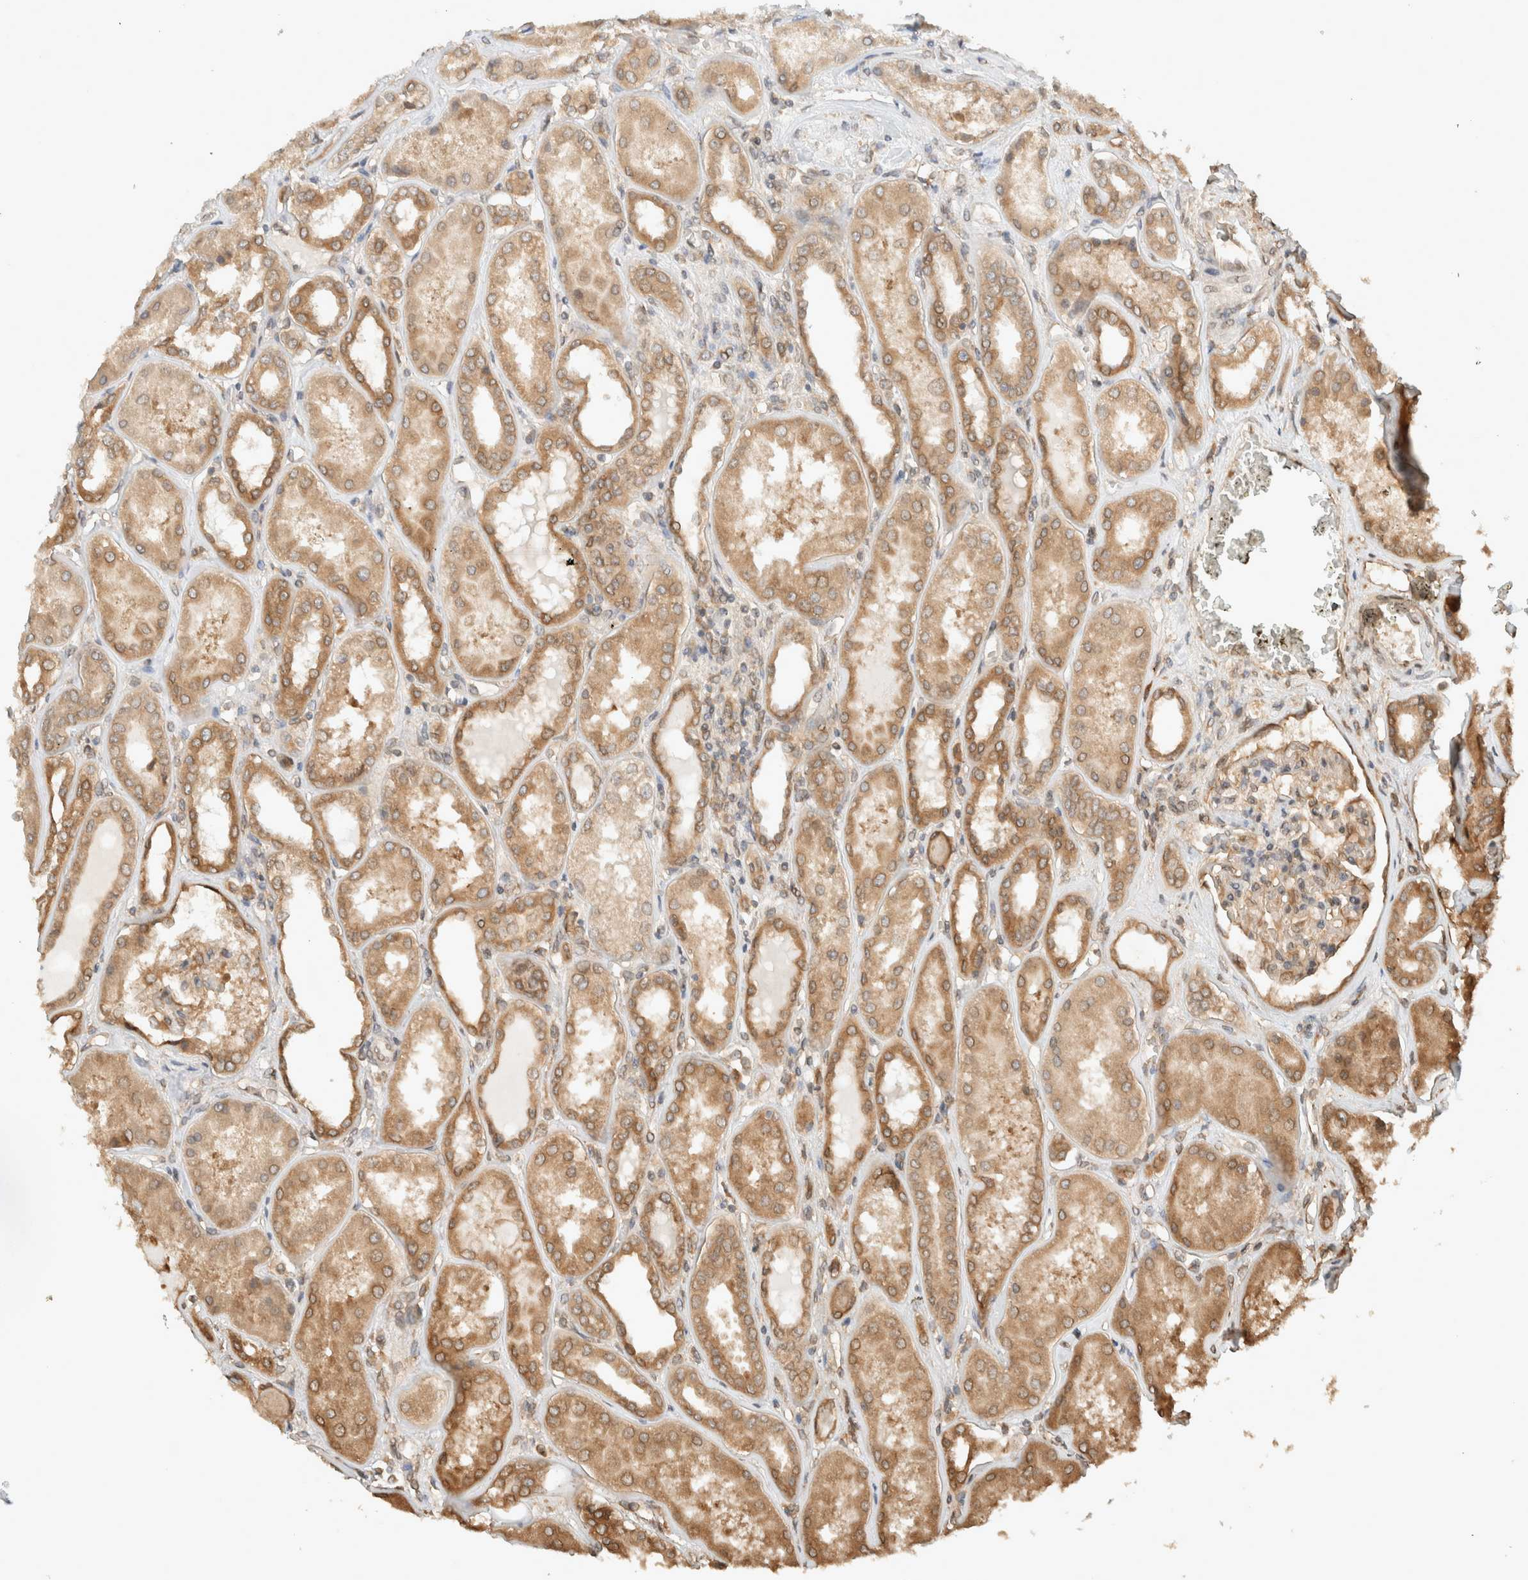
{"staining": {"intensity": "moderate", "quantity": ">75%", "location": "cytoplasmic/membranous"}, "tissue": "kidney", "cell_type": "Cells in glomeruli", "image_type": "normal", "snomed": [{"axis": "morphology", "description": "Normal tissue, NOS"}, {"axis": "topography", "description": "Kidney"}], "caption": "Kidney stained with immunohistochemistry (IHC) reveals moderate cytoplasmic/membranous positivity in about >75% of cells in glomeruli. (DAB (3,3'-diaminobenzidine) = brown stain, brightfield microscopy at high magnification).", "gene": "ARFGEF2", "patient": {"sex": "female", "age": 56}}